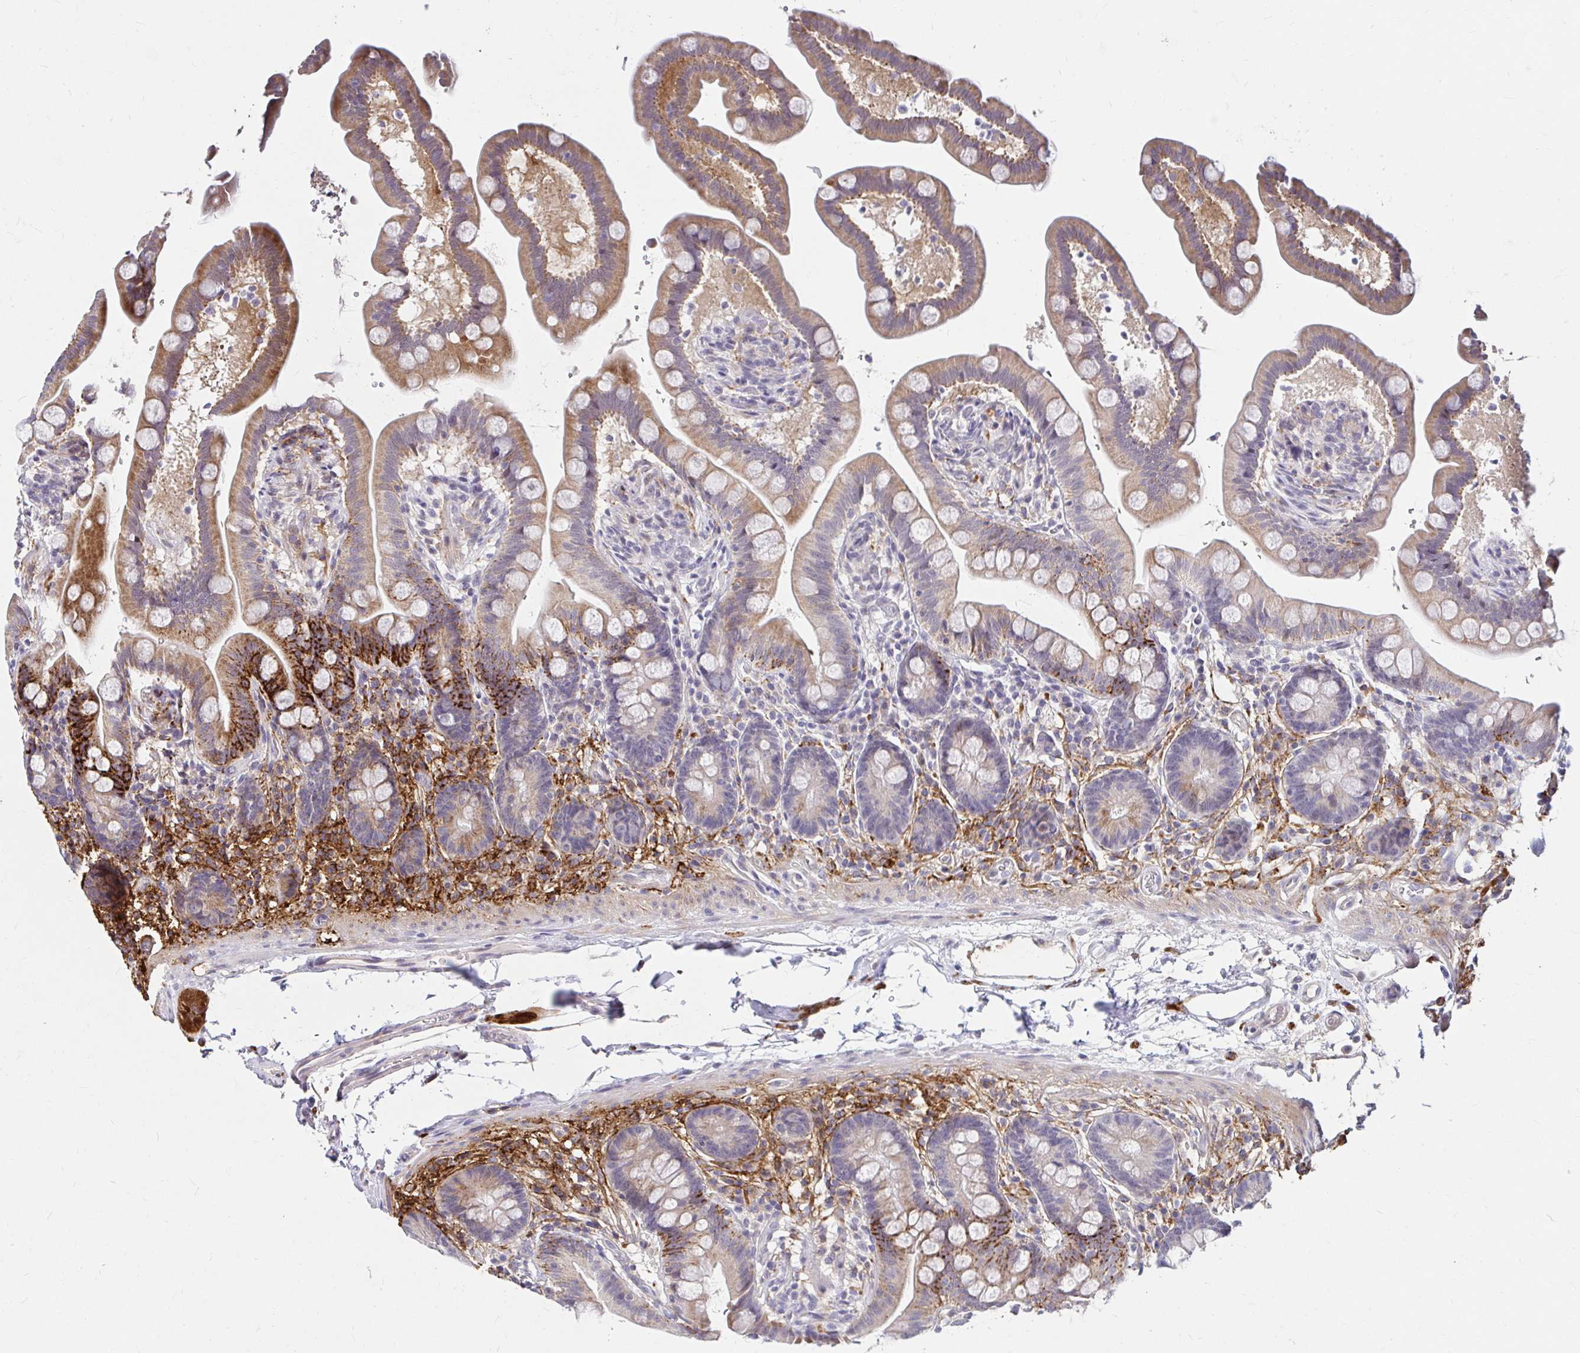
{"staining": {"intensity": "negative", "quantity": "none", "location": "none"}, "tissue": "colon", "cell_type": "Endothelial cells", "image_type": "normal", "snomed": [{"axis": "morphology", "description": "Normal tissue, NOS"}, {"axis": "topography", "description": "Smooth muscle"}, {"axis": "topography", "description": "Colon"}], "caption": "Endothelial cells are negative for protein expression in benign human colon. Nuclei are stained in blue.", "gene": "GUCY1A1", "patient": {"sex": "male", "age": 73}}